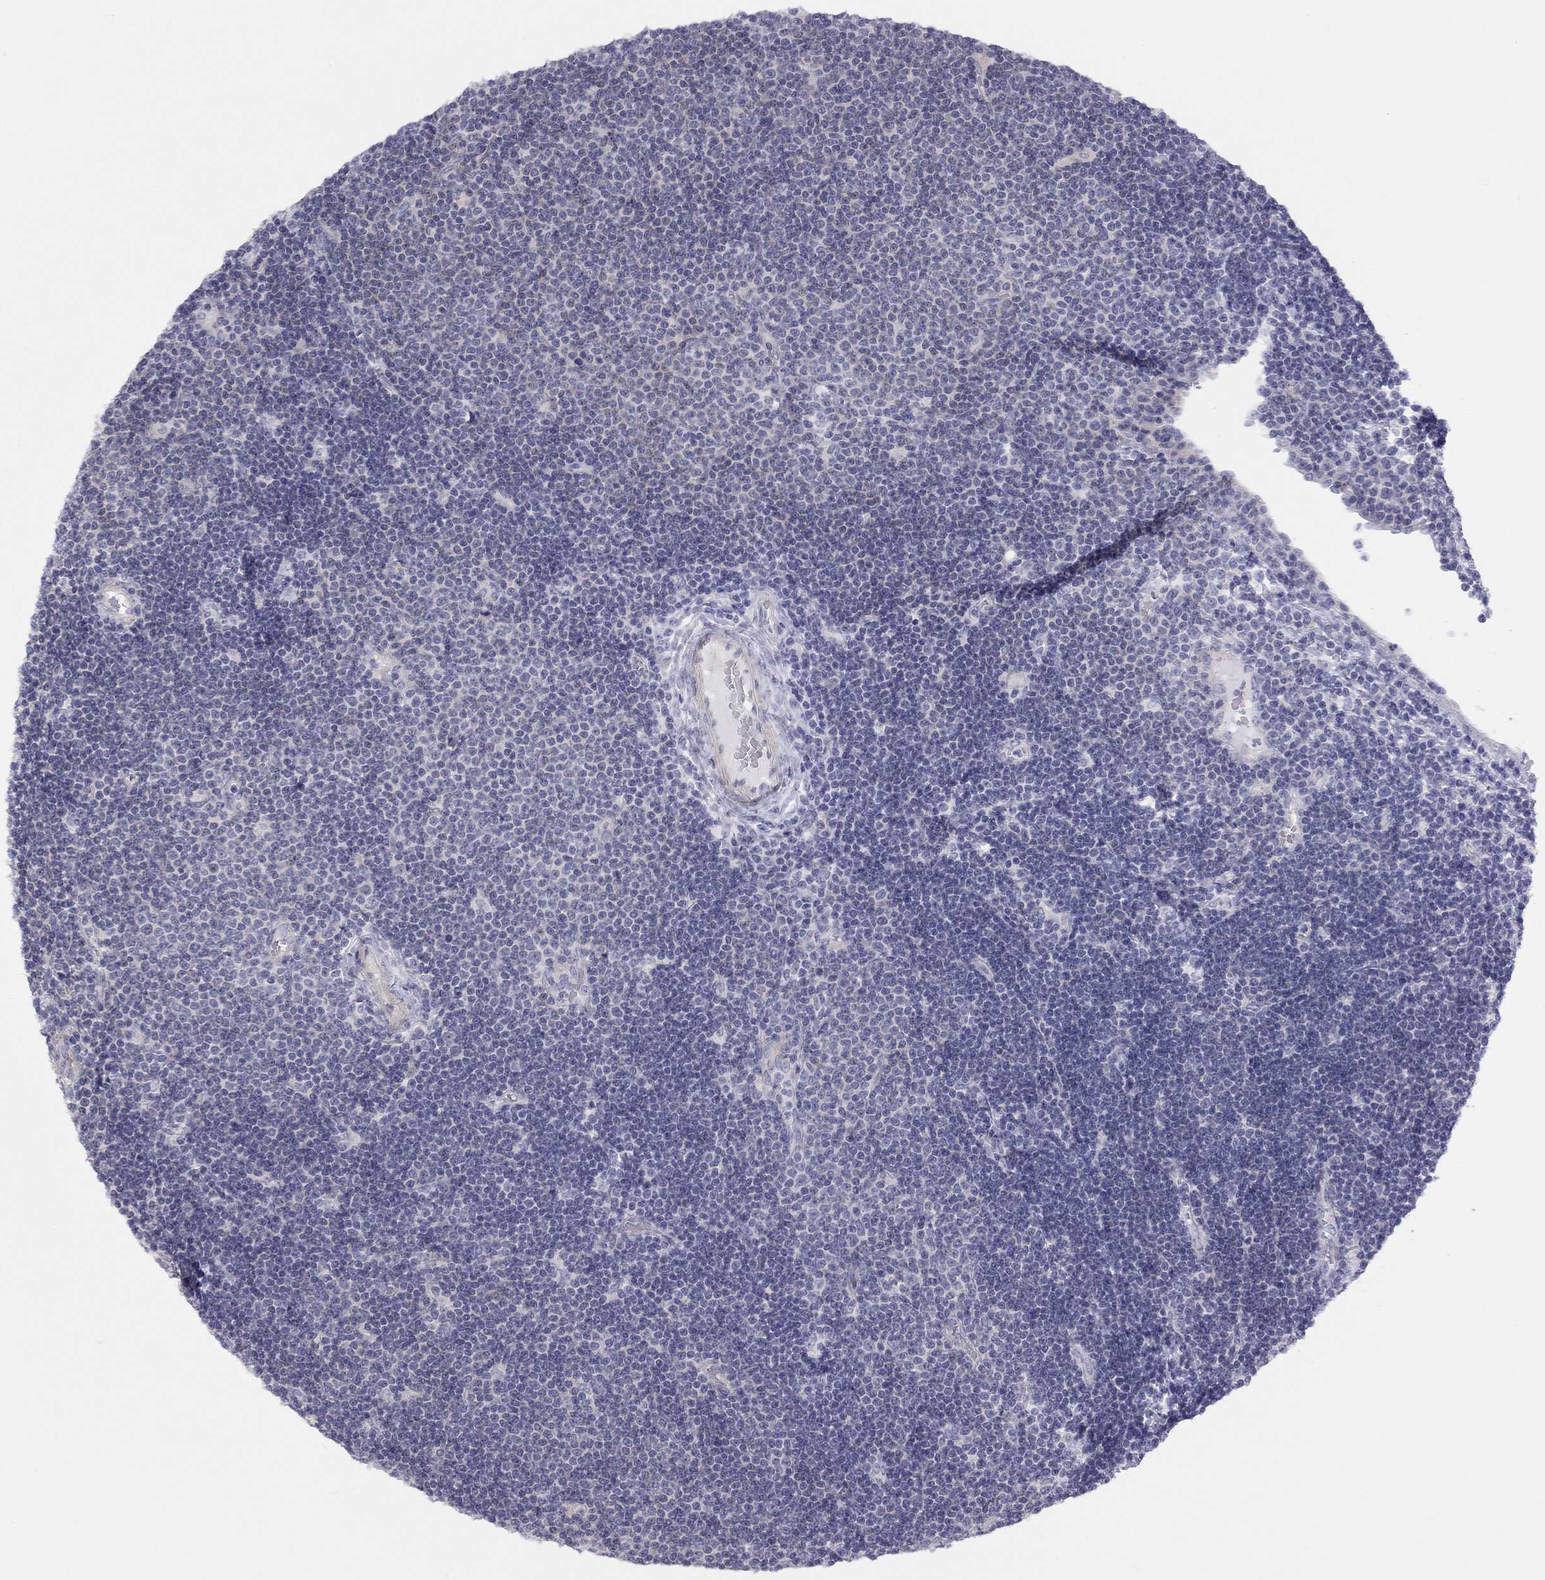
{"staining": {"intensity": "negative", "quantity": "none", "location": "none"}, "tissue": "lymphoma", "cell_type": "Tumor cells", "image_type": "cancer", "snomed": [{"axis": "morphology", "description": "Malignant lymphoma, non-Hodgkin's type, Low grade"}, {"axis": "topography", "description": "Brain"}], "caption": "Immunohistochemistry (IHC) micrograph of neoplastic tissue: human malignant lymphoma, non-Hodgkin's type (low-grade) stained with DAB (3,3'-diaminobenzidine) exhibits no significant protein positivity in tumor cells.", "gene": "ADCYAP1", "patient": {"sex": "female", "age": 66}}